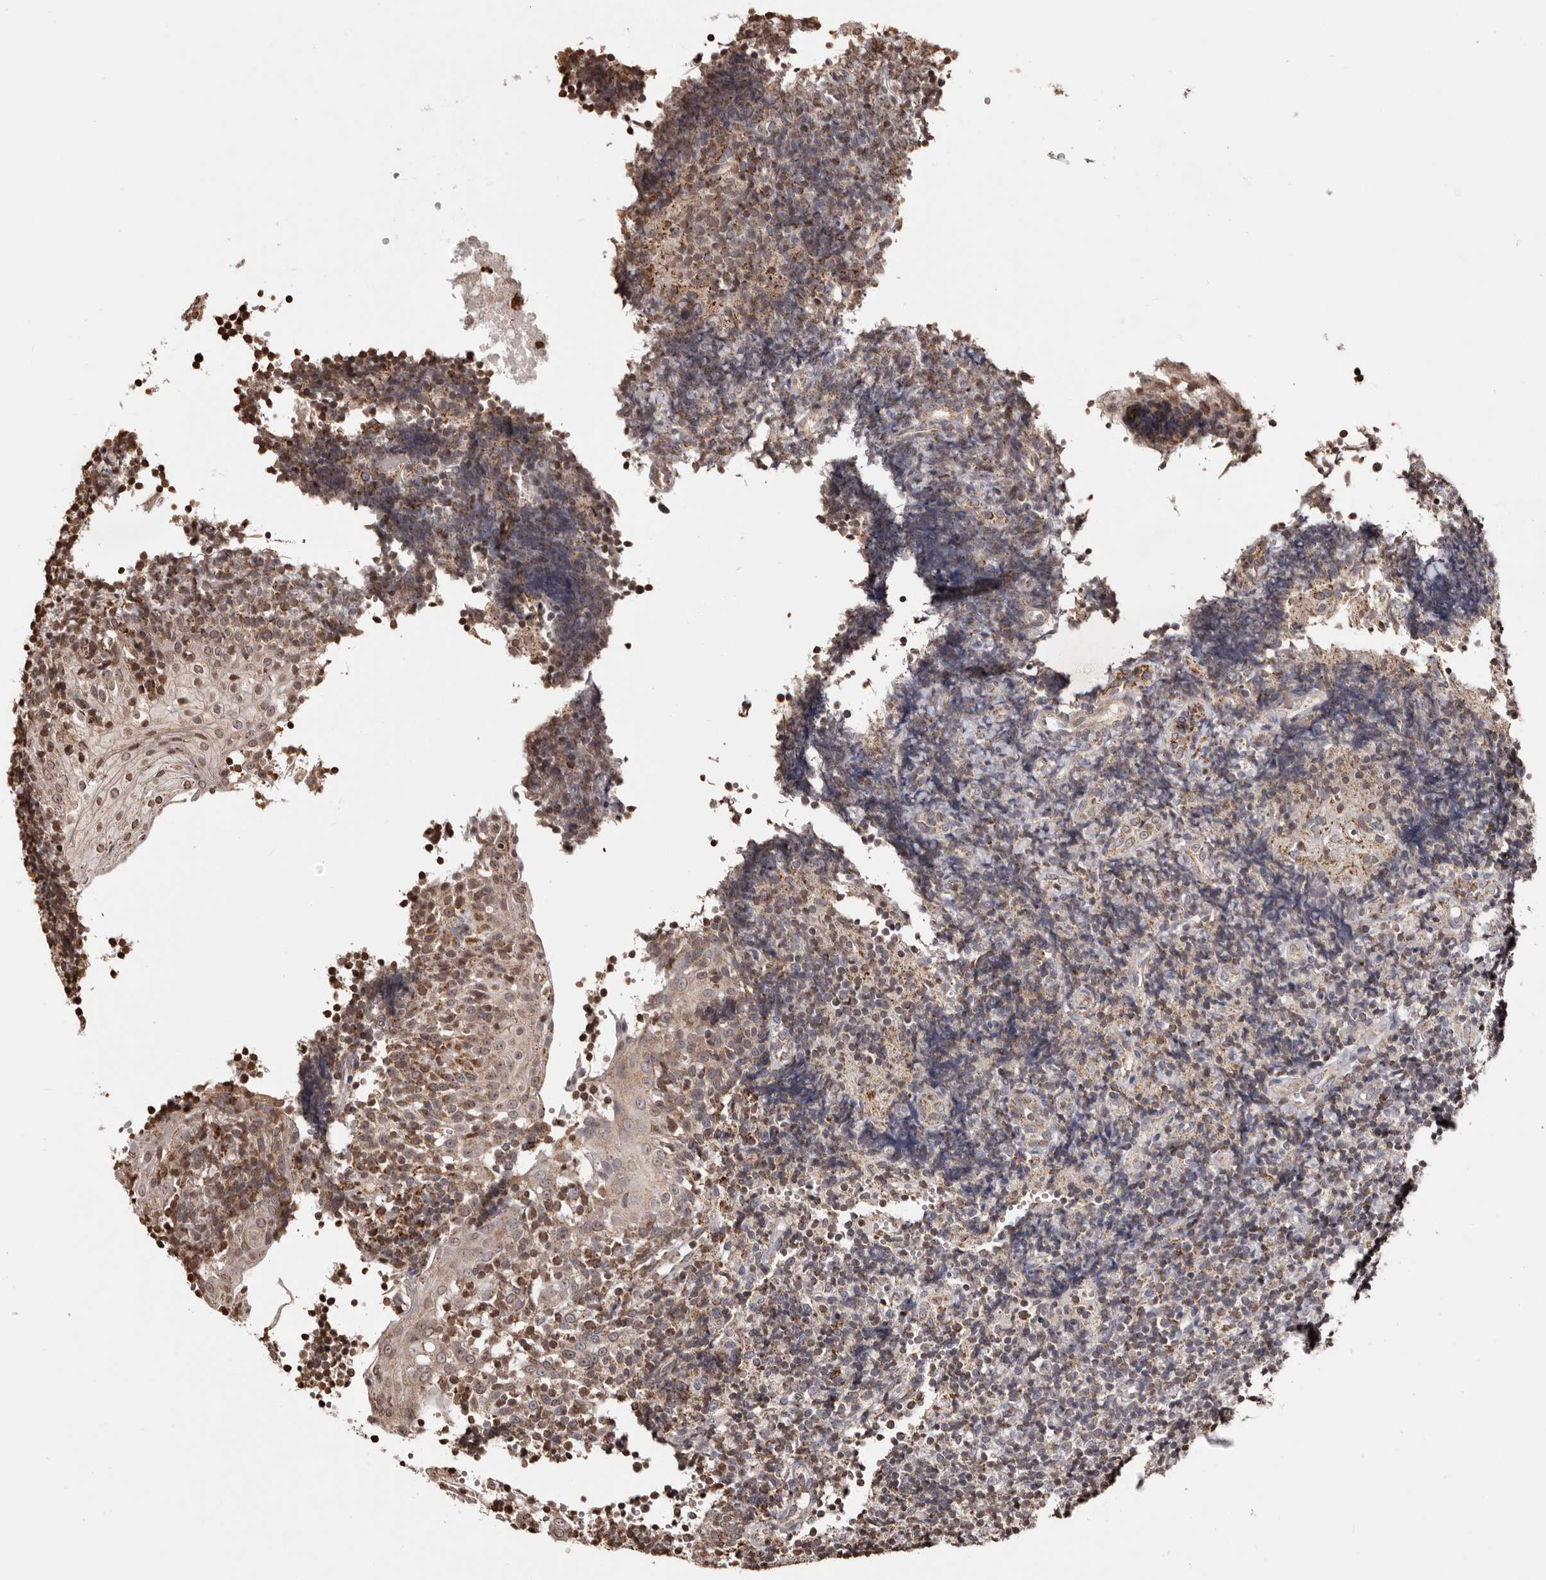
{"staining": {"intensity": "moderate", "quantity": "<25%", "location": "cytoplasmic/membranous"}, "tissue": "tonsil", "cell_type": "Germinal center cells", "image_type": "normal", "snomed": [{"axis": "morphology", "description": "Normal tissue, NOS"}, {"axis": "topography", "description": "Tonsil"}], "caption": "Immunohistochemical staining of benign tonsil demonstrates low levels of moderate cytoplasmic/membranous expression in approximately <25% of germinal center cells. The protein of interest is shown in brown color, while the nuclei are stained blue.", "gene": "CCDC190", "patient": {"sex": "female", "age": 40}}